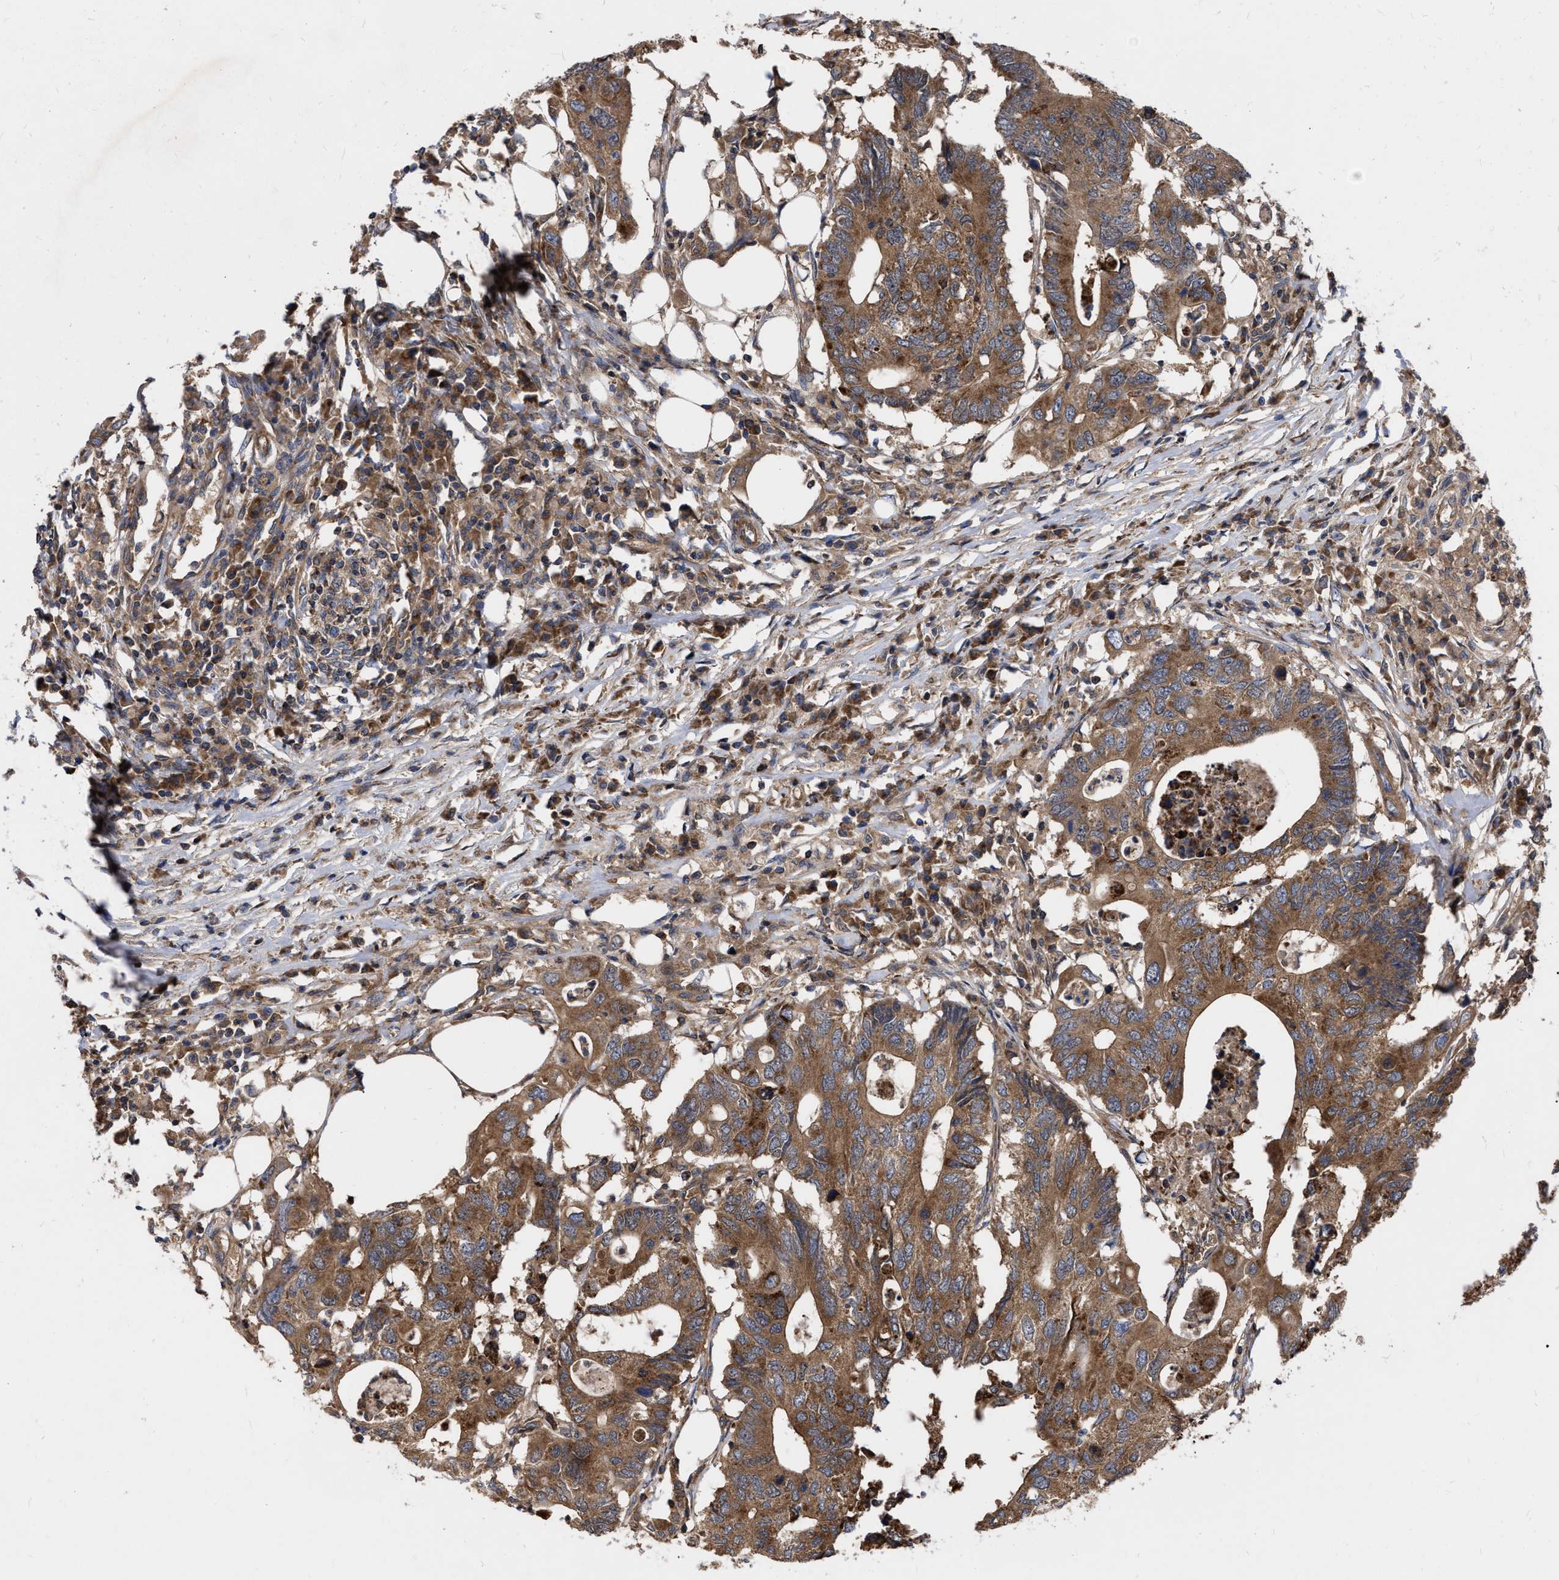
{"staining": {"intensity": "moderate", "quantity": ">75%", "location": "cytoplasmic/membranous"}, "tissue": "colorectal cancer", "cell_type": "Tumor cells", "image_type": "cancer", "snomed": [{"axis": "morphology", "description": "Adenocarcinoma, NOS"}, {"axis": "topography", "description": "Colon"}], "caption": "Moderate cytoplasmic/membranous expression is seen in about >75% of tumor cells in colorectal cancer.", "gene": "CDKN2C", "patient": {"sex": "male", "age": 71}}